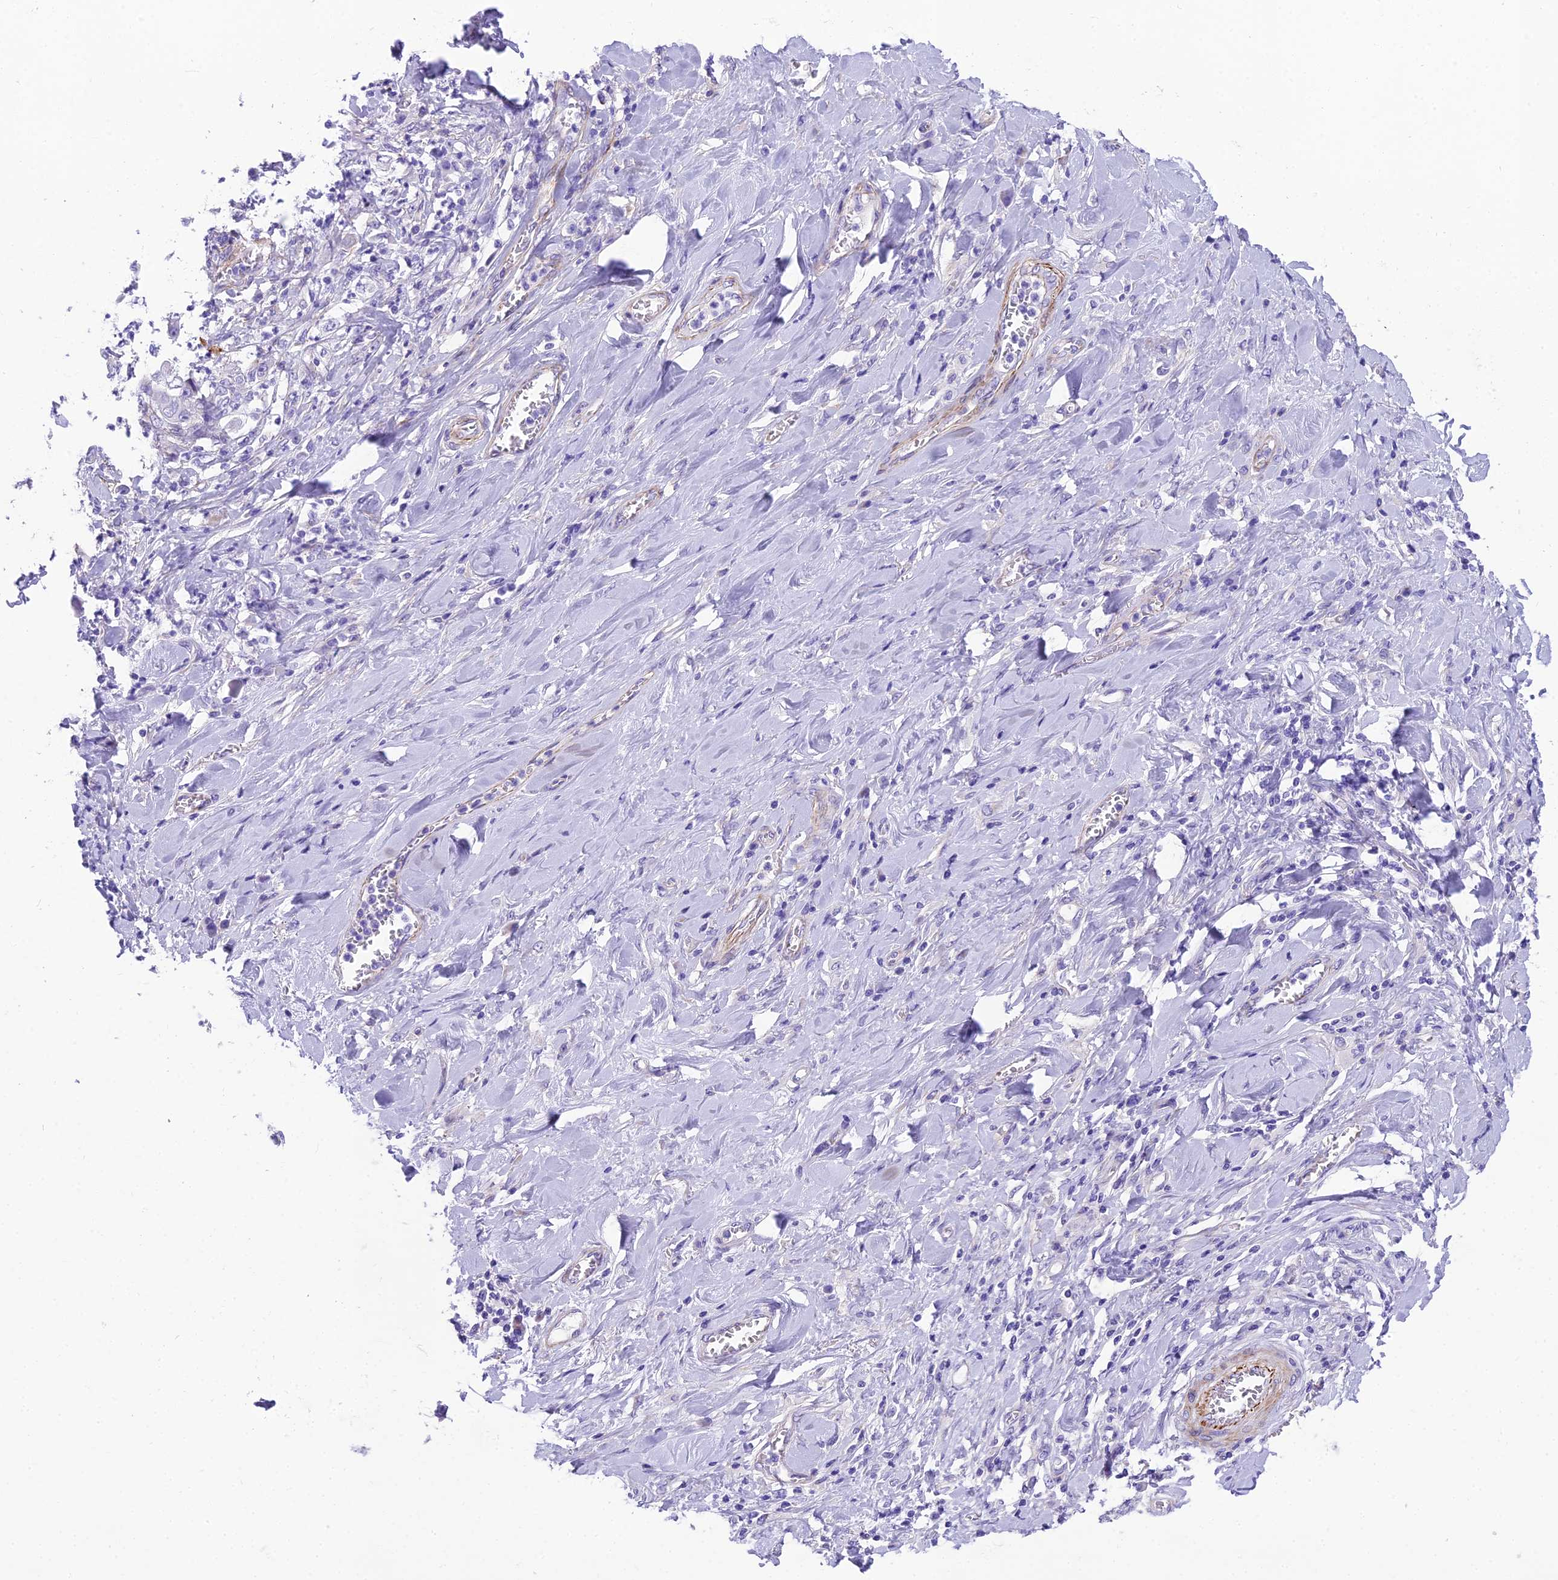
{"staining": {"intensity": "moderate", "quantity": "25%-75%", "location": "cytoplasmic/membranous"}, "tissue": "stomach cancer", "cell_type": "Tumor cells", "image_type": "cancer", "snomed": [{"axis": "morphology", "description": "Adenocarcinoma, NOS"}, {"axis": "topography", "description": "Stomach"}], "caption": "A histopathology image showing moderate cytoplasmic/membranous expression in approximately 25%-75% of tumor cells in stomach cancer (adenocarcinoma), as visualized by brown immunohistochemical staining.", "gene": "GFRA1", "patient": {"sex": "female", "age": 73}}